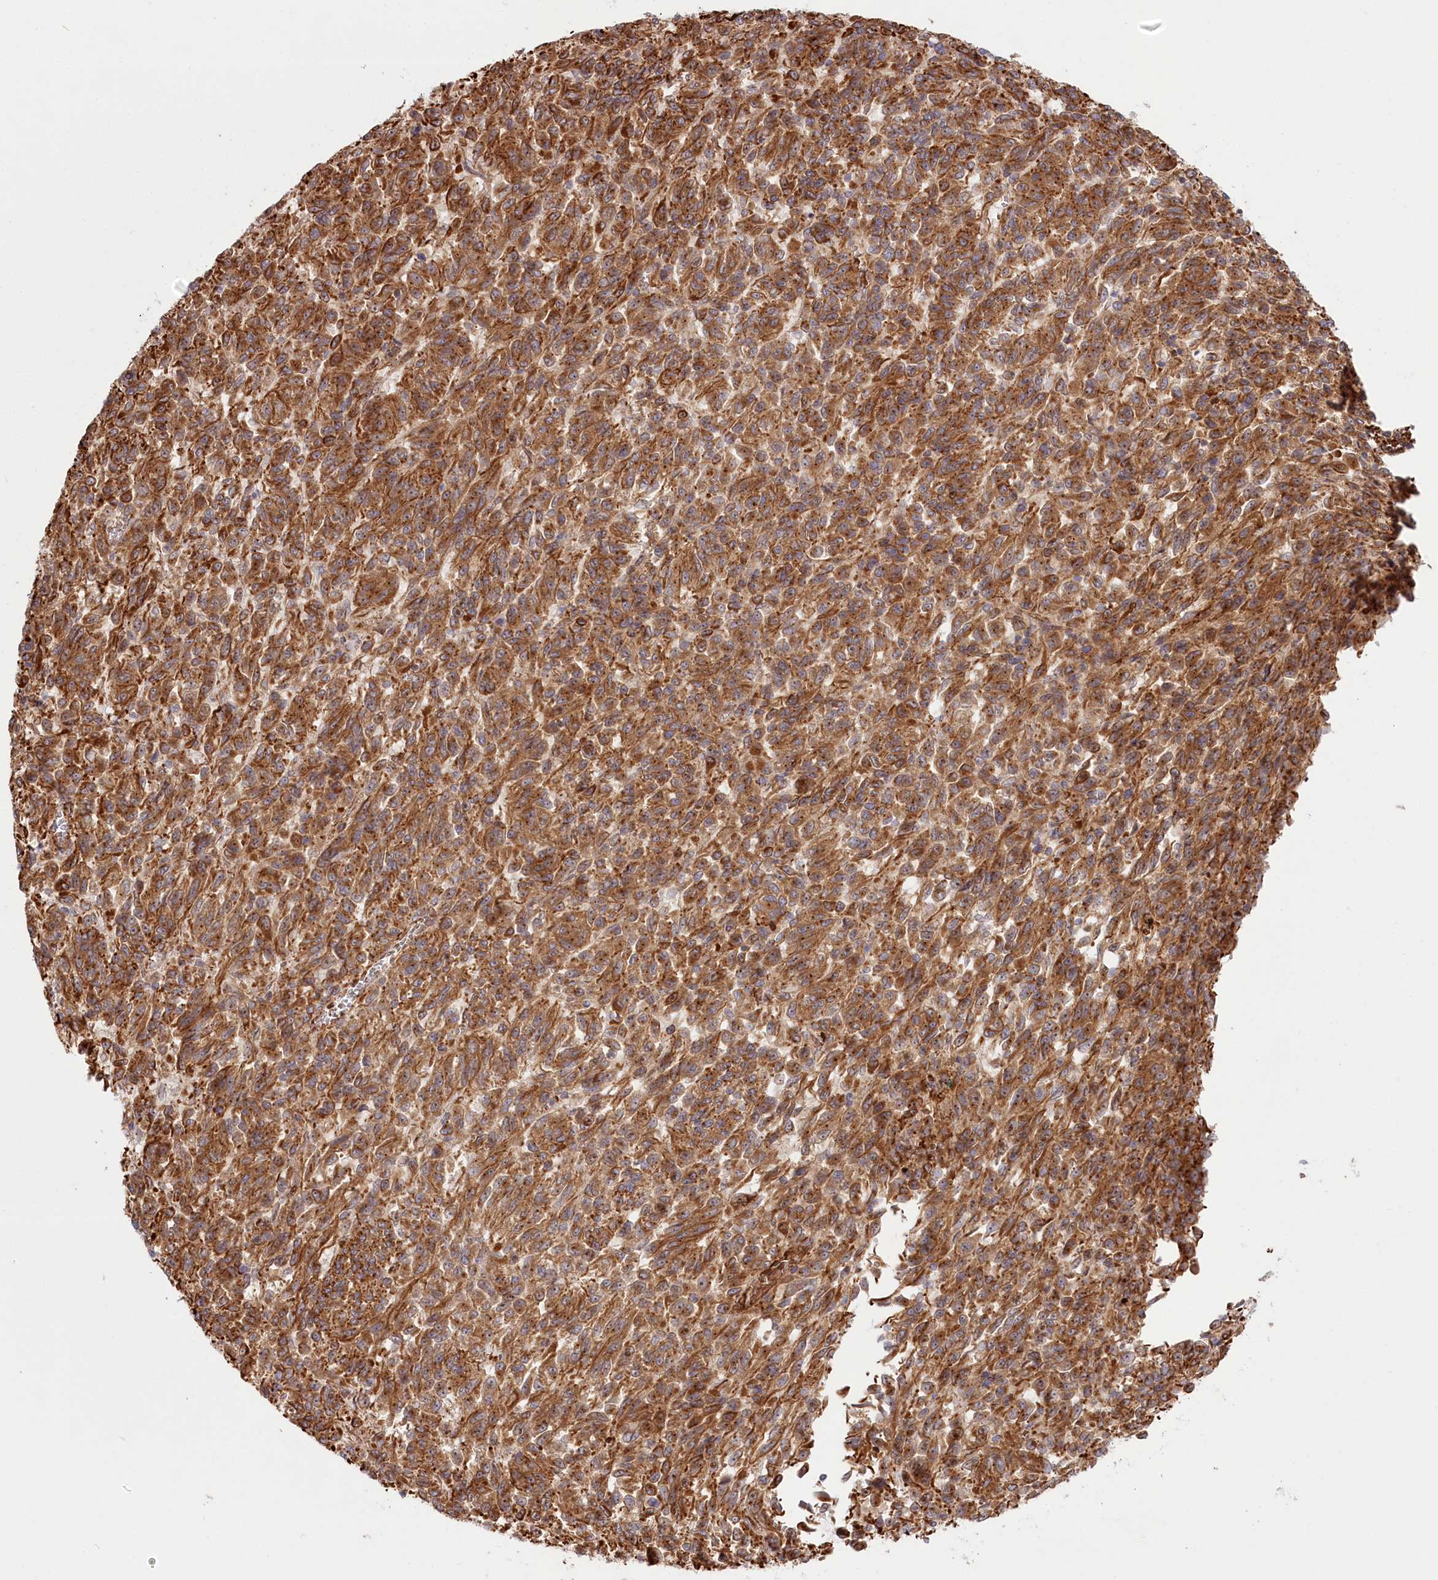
{"staining": {"intensity": "strong", "quantity": ">75%", "location": "cytoplasmic/membranous"}, "tissue": "melanoma", "cell_type": "Tumor cells", "image_type": "cancer", "snomed": [{"axis": "morphology", "description": "Malignant melanoma, Metastatic site"}, {"axis": "topography", "description": "Lung"}], "caption": "Immunohistochemistry (IHC) staining of malignant melanoma (metastatic site), which exhibits high levels of strong cytoplasmic/membranous expression in about >75% of tumor cells indicating strong cytoplasmic/membranous protein positivity. The staining was performed using DAB (3,3'-diaminobenzidine) (brown) for protein detection and nuclei were counterstained in hematoxylin (blue).", "gene": "COMMD3", "patient": {"sex": "male", "age": 64}}